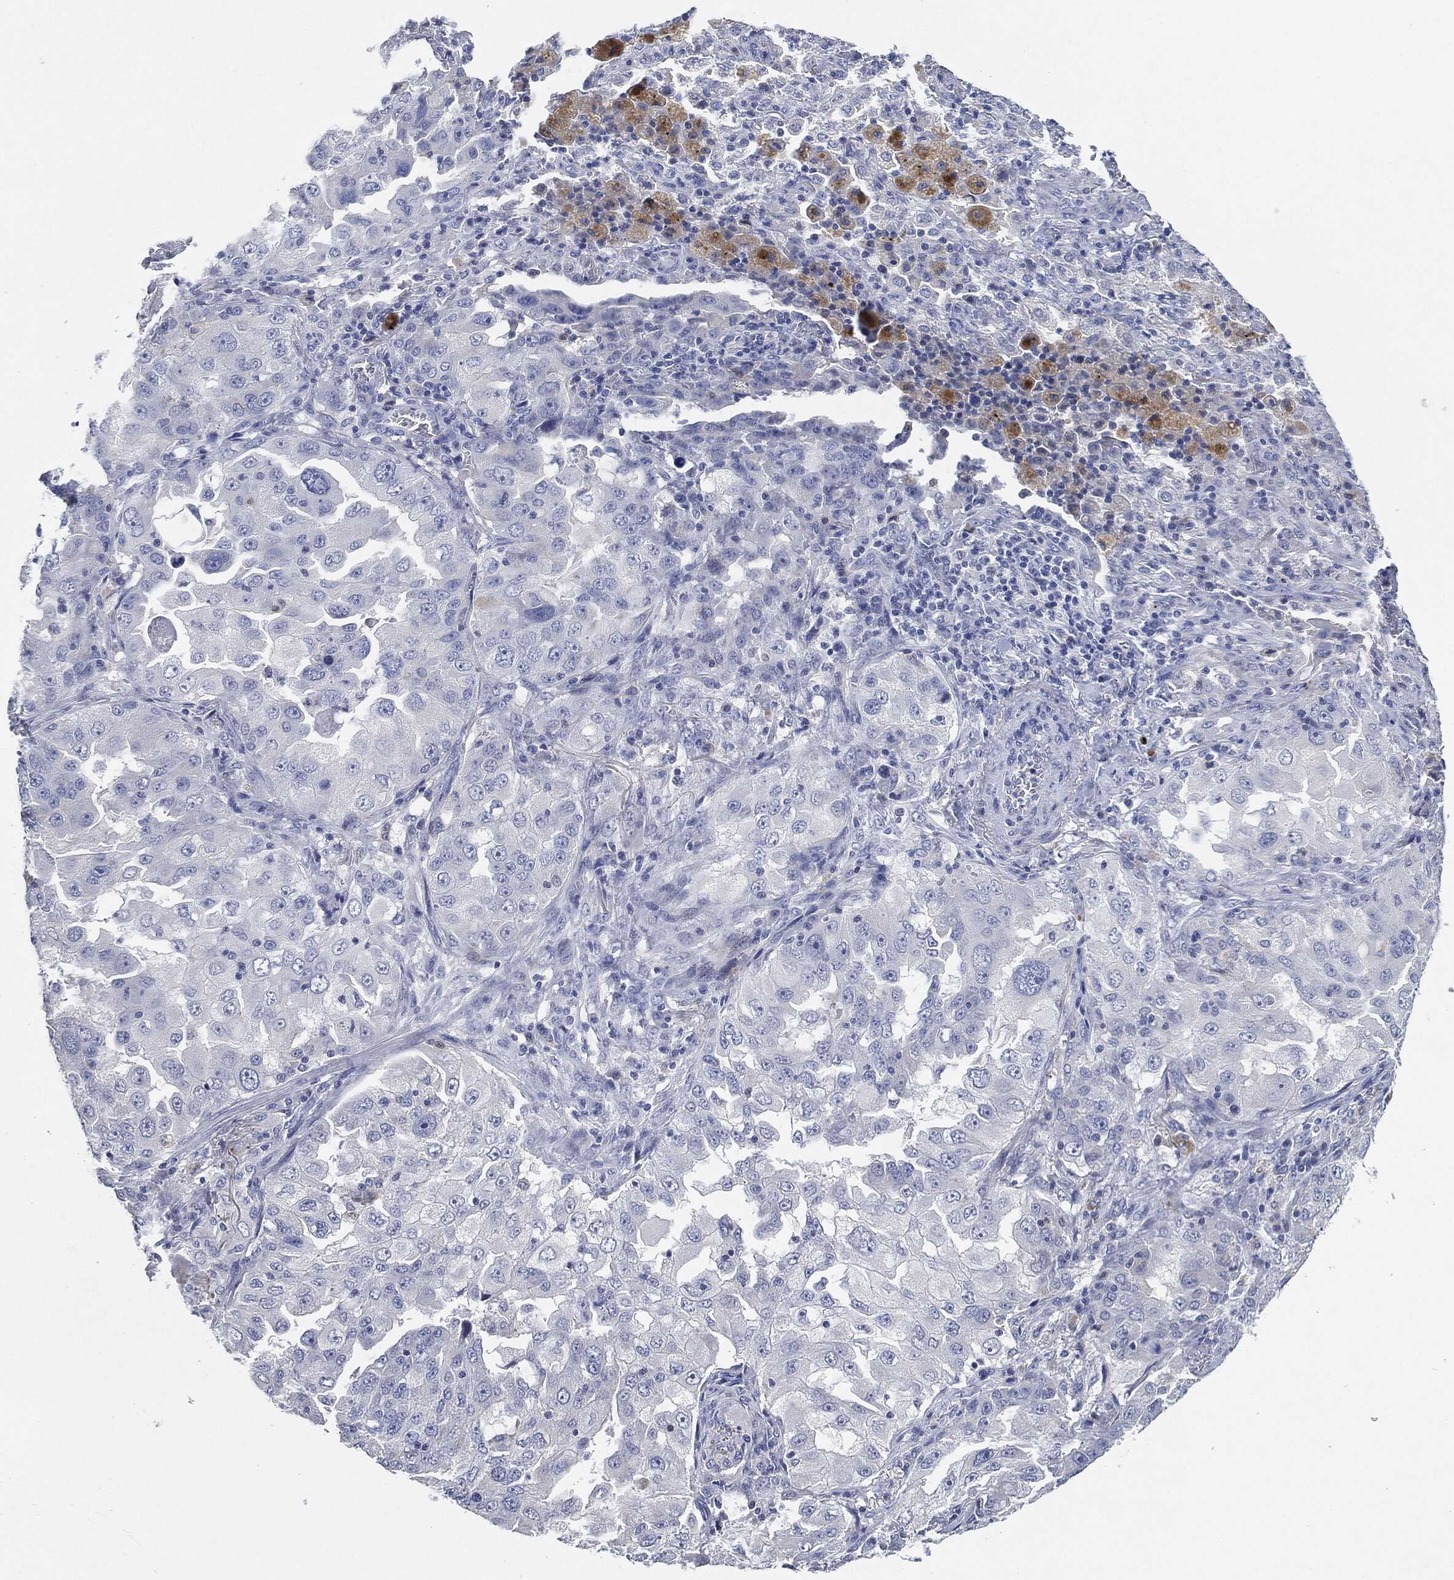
{"staining": {"intensity": "negative", "quantity": "none", "location": "none"}, "tissue": "lung cancer", "cell_type": "Tumor cells", "image_type": "cancer", "snomed": [{"axis": "morphology", "description": "Adenocarcinoma, NOS"}, {"axis": "topography", "description": "Lung"}], "caption": "An image of human lung cancer is negative for staining in tumor cells.", "gene": "NTRK1", "patient": {"sex": "female", "age": 61}}